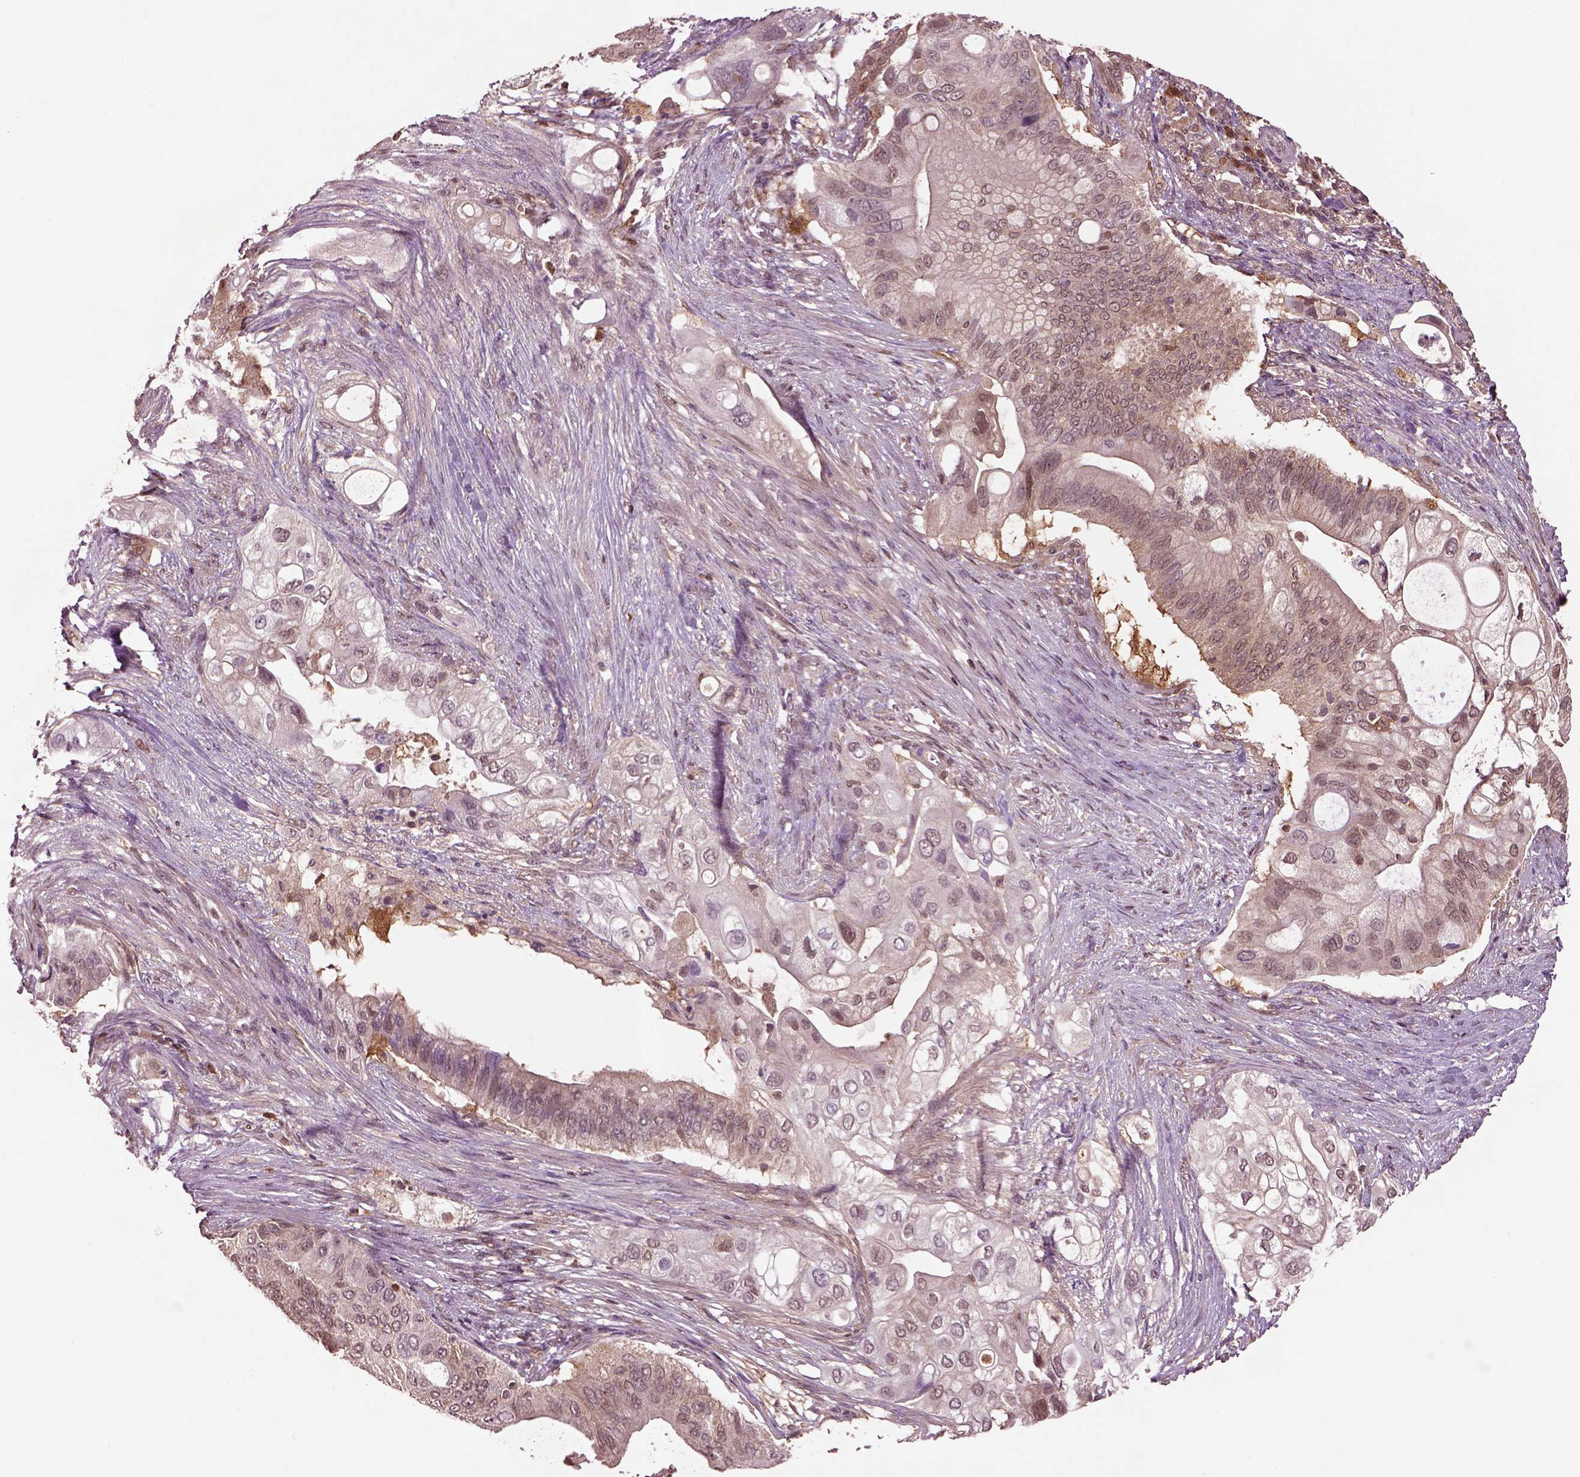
{"staining": {"intensity": "weak", "quantity": "25%-75%", "location": "cytoplasmic/membranous"}, "tissue": "pancreatic cancer", "cell_type": "Tumor cells", "image_type": "cancer", "snomed": [{"axis": "morphology", "description": "Adenocarcinoma, NOS"}, {"axis": "topography", "description": "Pancreas"}], "caption": "Immunohistochemical staining of pancreatic cancer (adenocarcinoma) reveals low levels of weak cytoplasmic/membranous positivity in about 25%-75% of tumor cells.", "gene": "MDP1", "patient": {"sex": "female", "age": 72}}